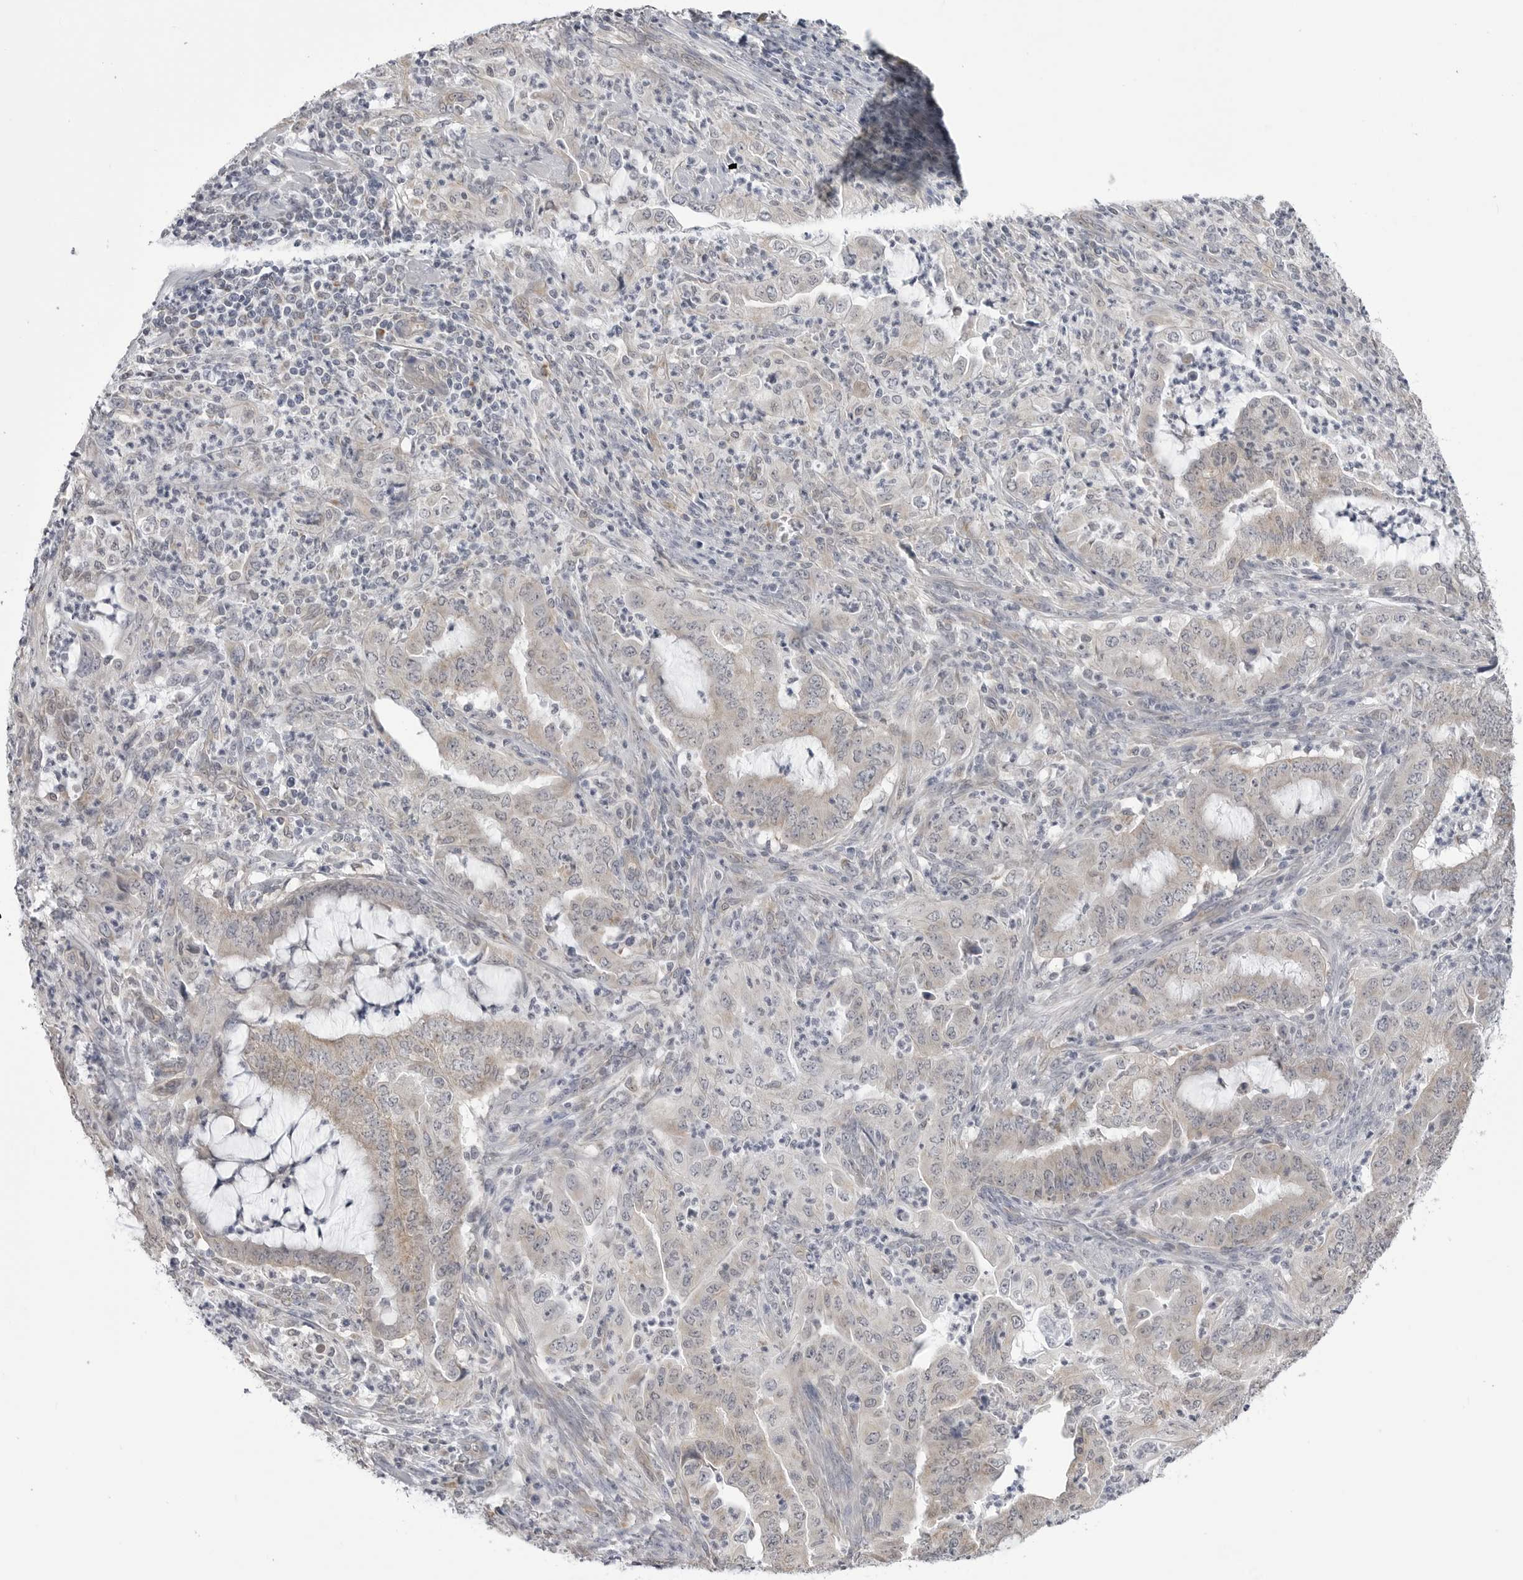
{"staining": {"intensity": "weak", "quantity": "<25%", "location": "cytoplasmic/membranous"}, "tissue": "endometrial cancer", "cell_type": "Tumor cells", "image_type": "cancer", "snomed": [{"axis": "morphology", "description": "Adenocarcinoma, NOS"}, {"axis": "topography", "description": "Endometrium"}], "caption": "Adenocarcinoma (endometrial) was stained to show a protein in brown. There is no significant staining in tumor cells.", "gene": "FH", "patient": {"sex": "female", "age": 51}}